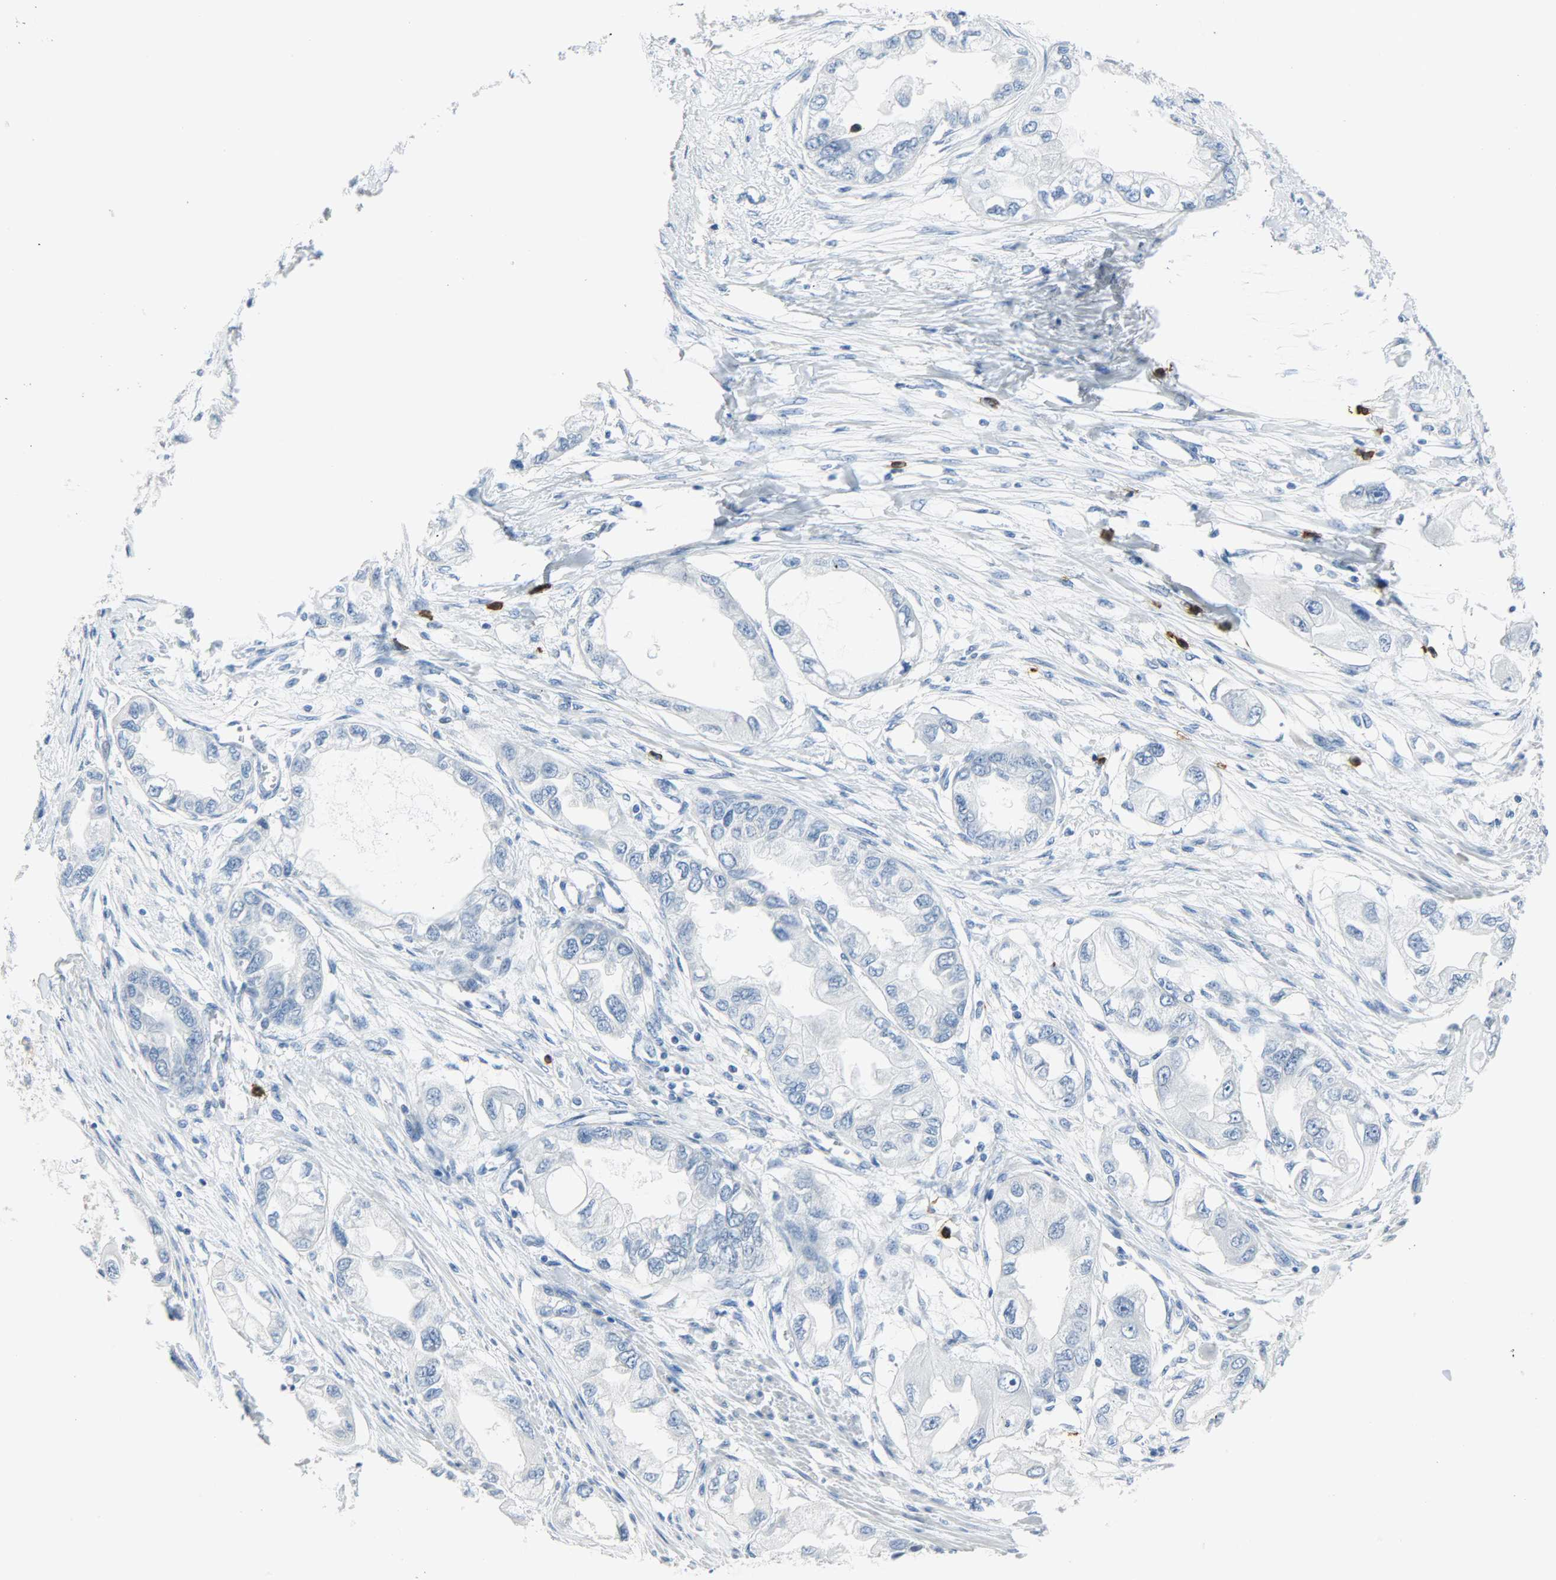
{"staining": {"intensity": "negative", "quantity": "none", "location": "none"}, "tissue": "endometrial cancer", "cell_type": "Tumor cells", "image_type": "cancer", "snomed": [{"axis": "morphology", "description": "Adenocarcinoma, NOS"}, {"axis": "topography", "description": "Endometrium"}], "caption": "Endometrial adenocarcinoma was stained to show a protein in brown. There is no significant staining in tumor cells.", "gene": "CEBPE", "patient": {"sex": "female", "age": 67}}